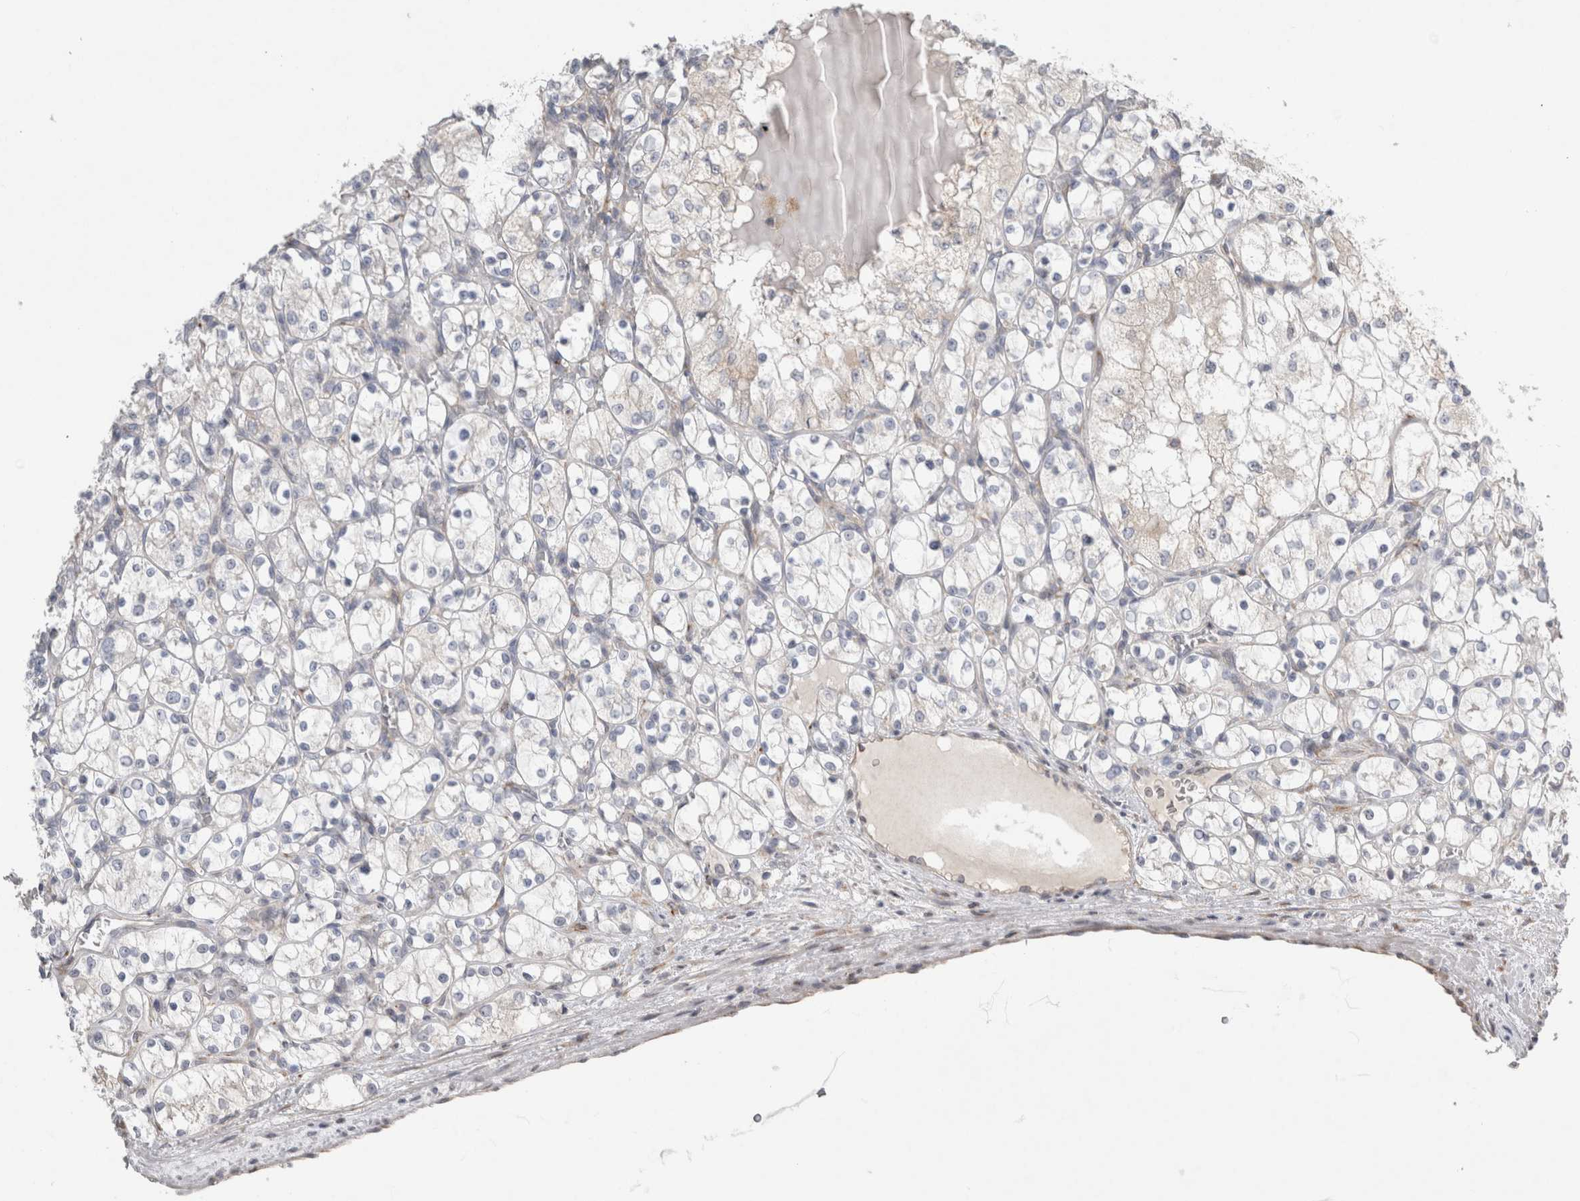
{"staining": {"intensity": "negative", "quantity": "none", "location": "none"}, "tissue": "renal cancer", "cell_type": "Tumor cells", "image_type": "cancer", "snomed": [{"axis": "morphology", "description": "Adenocarcinoma, NOS"}, {"axis": "topography", "description": "Kidney"}], "caption": "This histopathology image is of renal adenocarcinoma stained with immunohistochemistry (IHC) to label a protein in brown with the nuclei are counter-stained blue. There is no positivity in tumor cells.", "gene": "TRMT9B", "patient": {"sex": "female", "age": 69}}